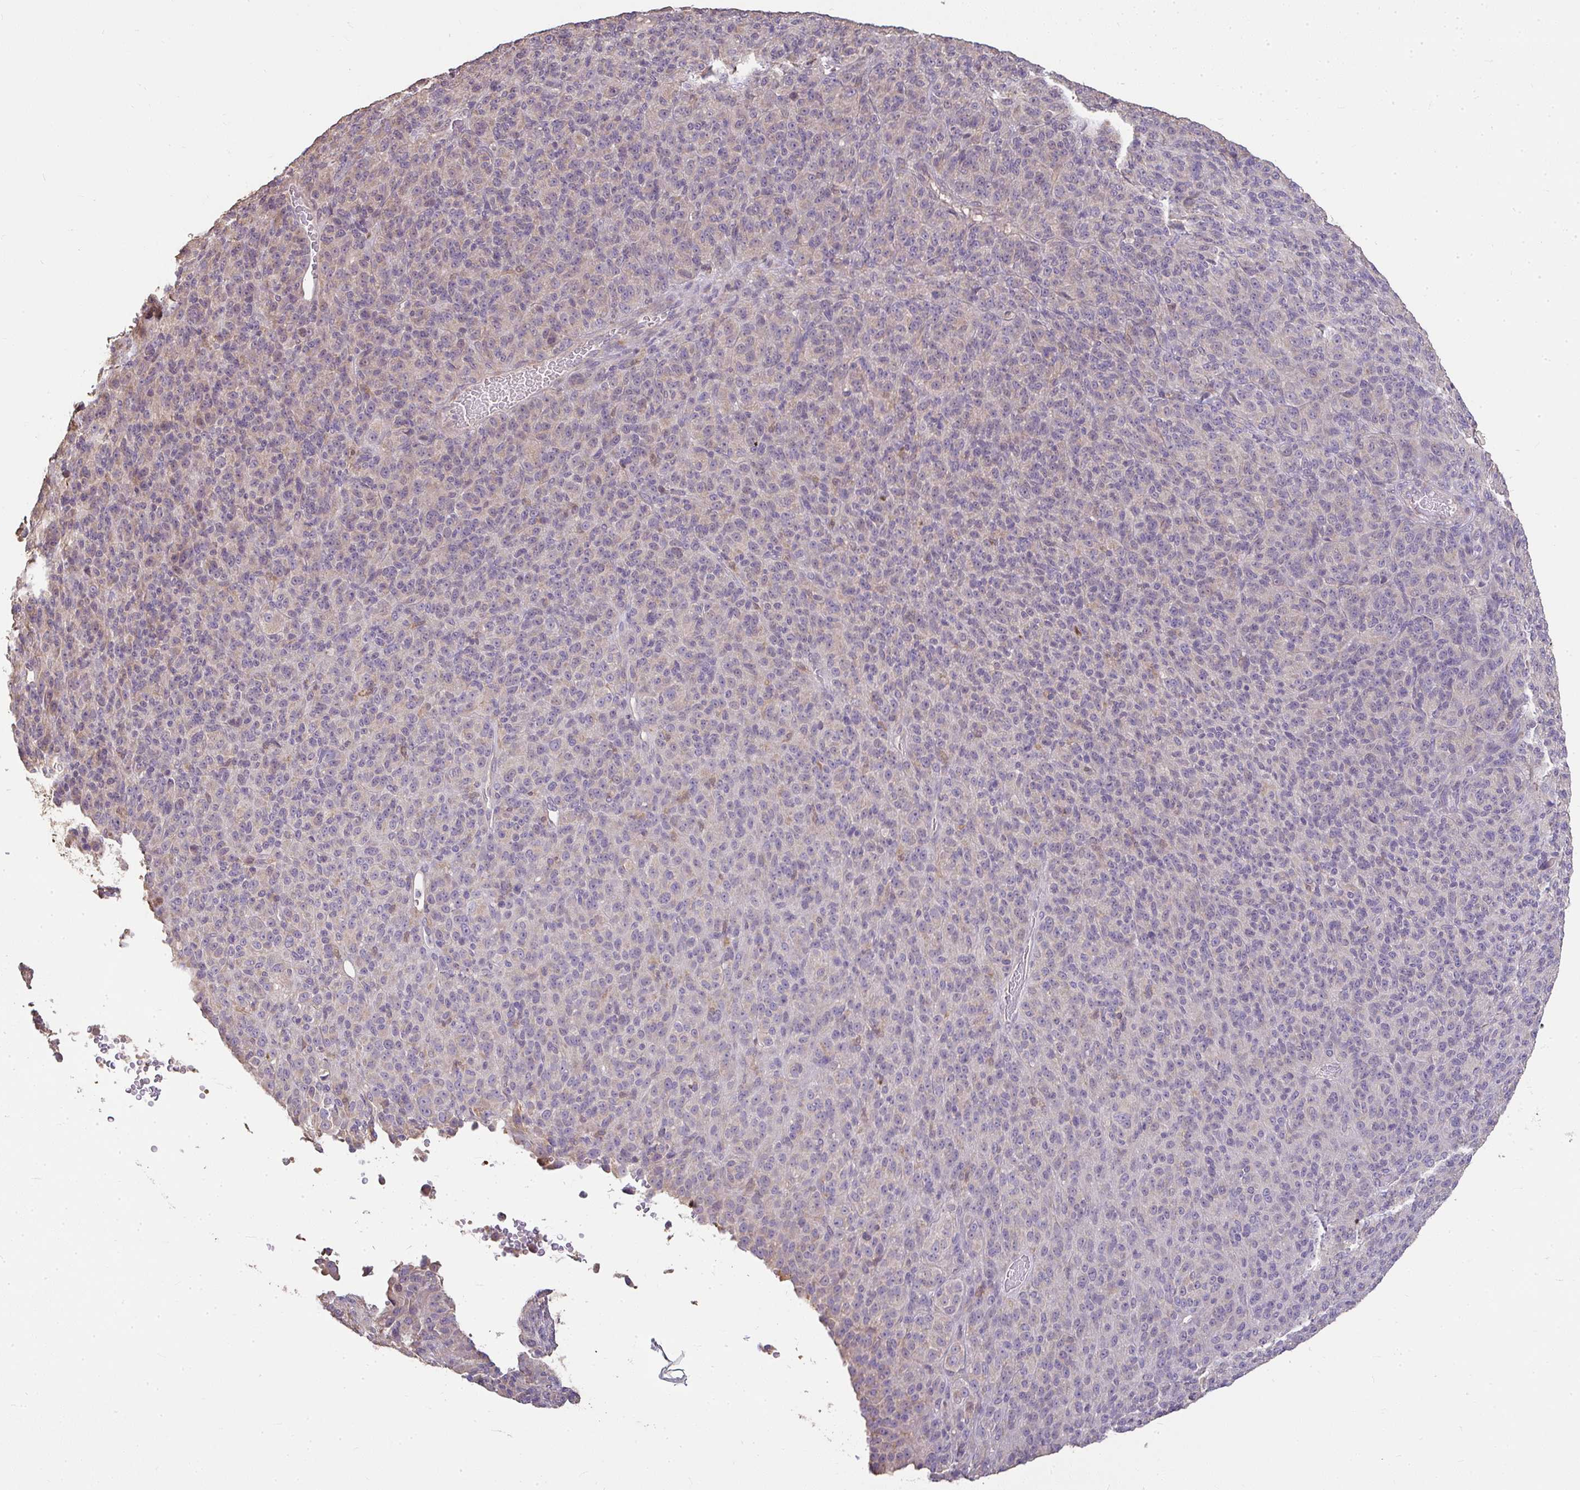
{"staining": {"intensity": "negative", "quantity": "none", "location": "none"}, "tissue": "melanoma", "cell_type": "Tumor cells", "image_type": "cancer", "snomed": [{"axis": "morphology", "description": "Malignant melanoma, Metastatic site"}, {"axis": "topography", "description": "Brain"}], "caption": "An image of human melanoma is negative for staining in tumor cells.", "gene": "BRINP3", "patient": {"sex": "female", "age": 56}}